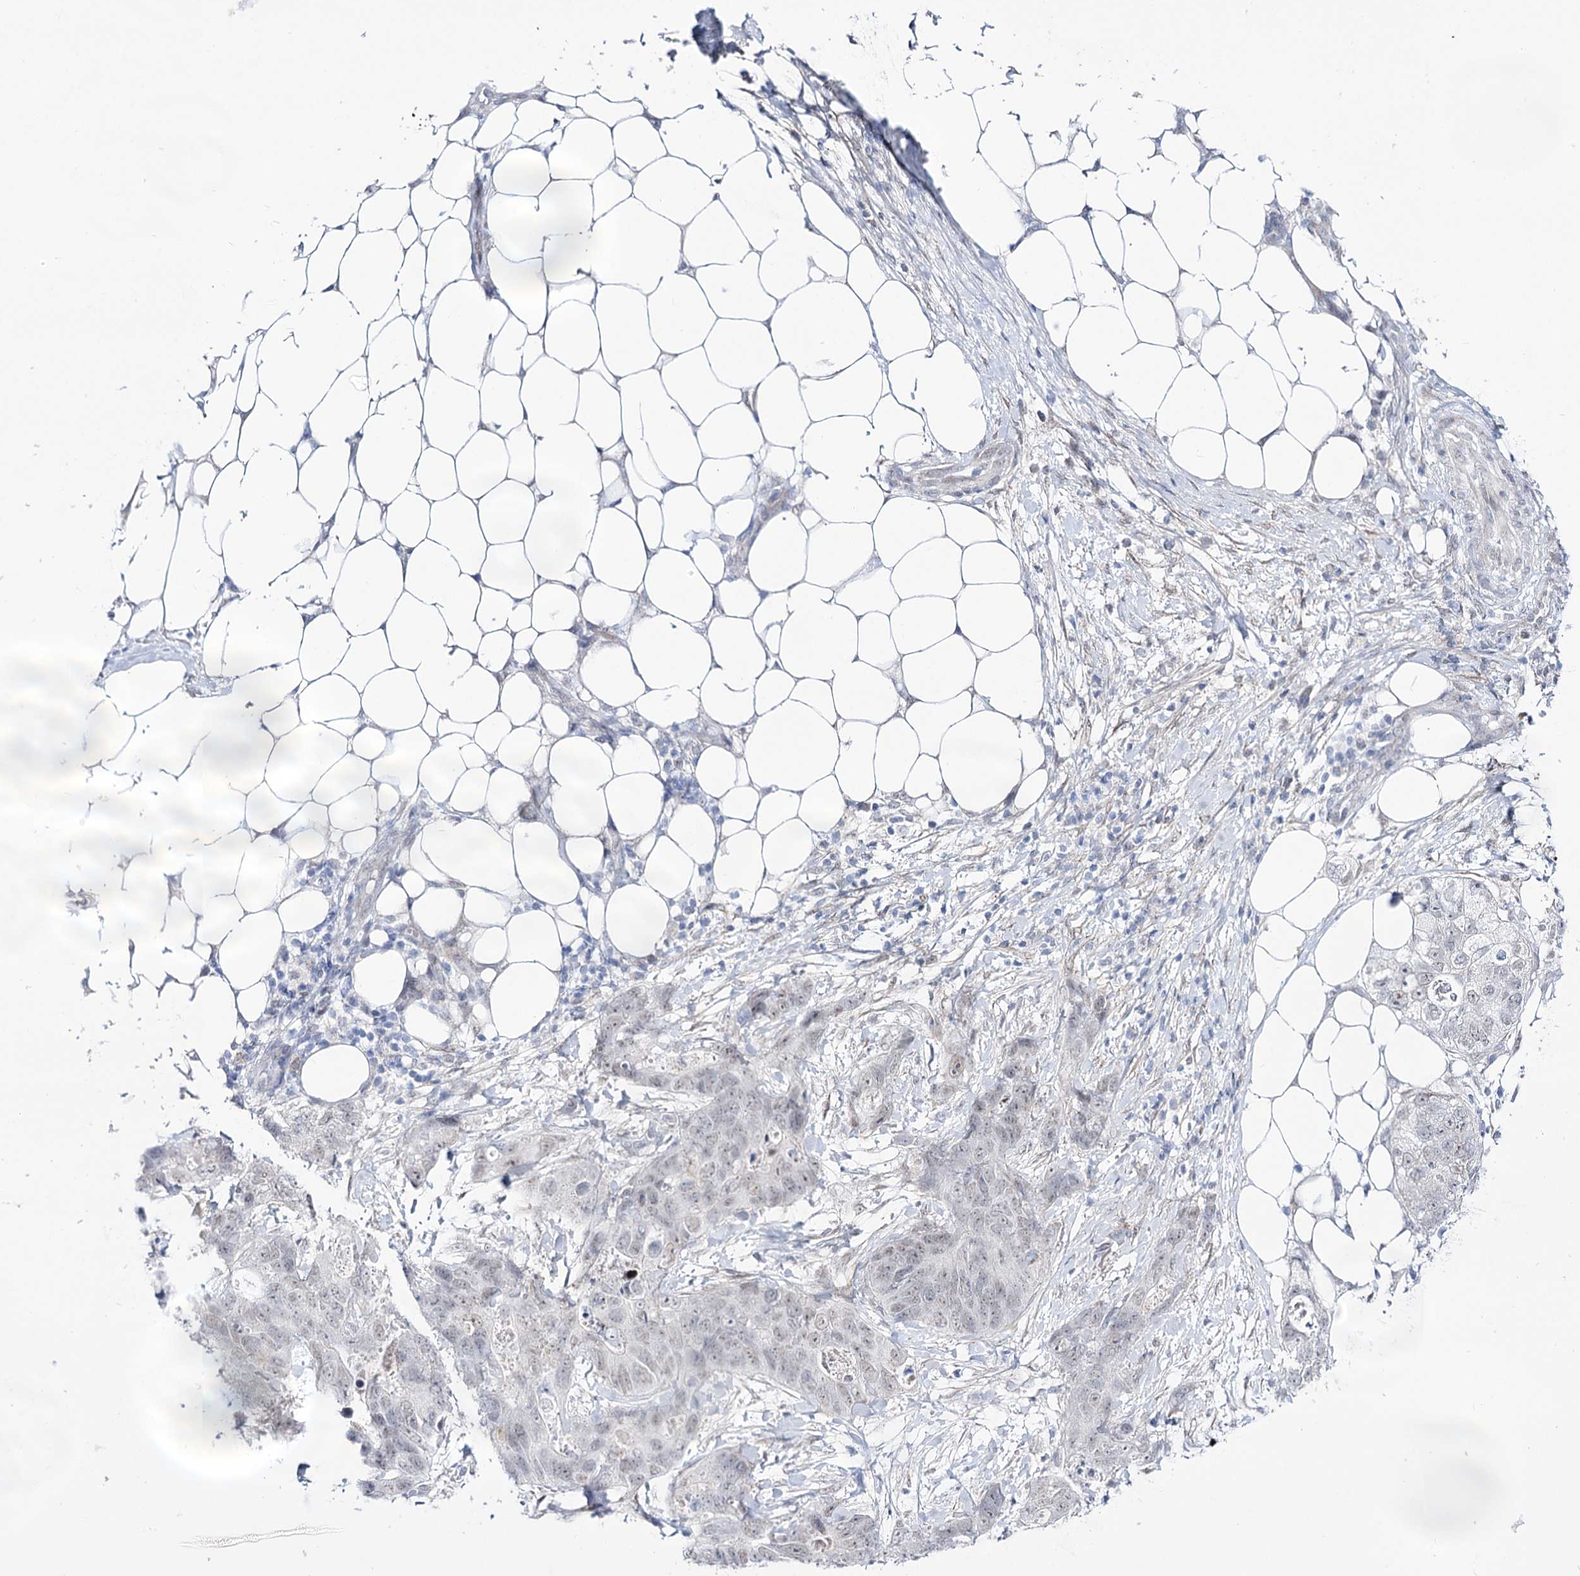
{"staining": {"intensity": "negative", "quantity": "none", "location": "none"}, "tissue": "stomach cancer", "cell_type": "Tumor cells", "image_type": "cancer", "snomed": [{"axis": "morphology", "description": "Adenocarcinoma, NOS"}, {"axis": "topography", "description": "Stomach"}], "caption": "An IHC image of stomach cancer (adenocarcinoma) is shown. There is no staining in tumor cells of stomach cancer (adenocarcinoma).", "gene": "RBM15B", "patient": {"sex": "female", "age": 89}}